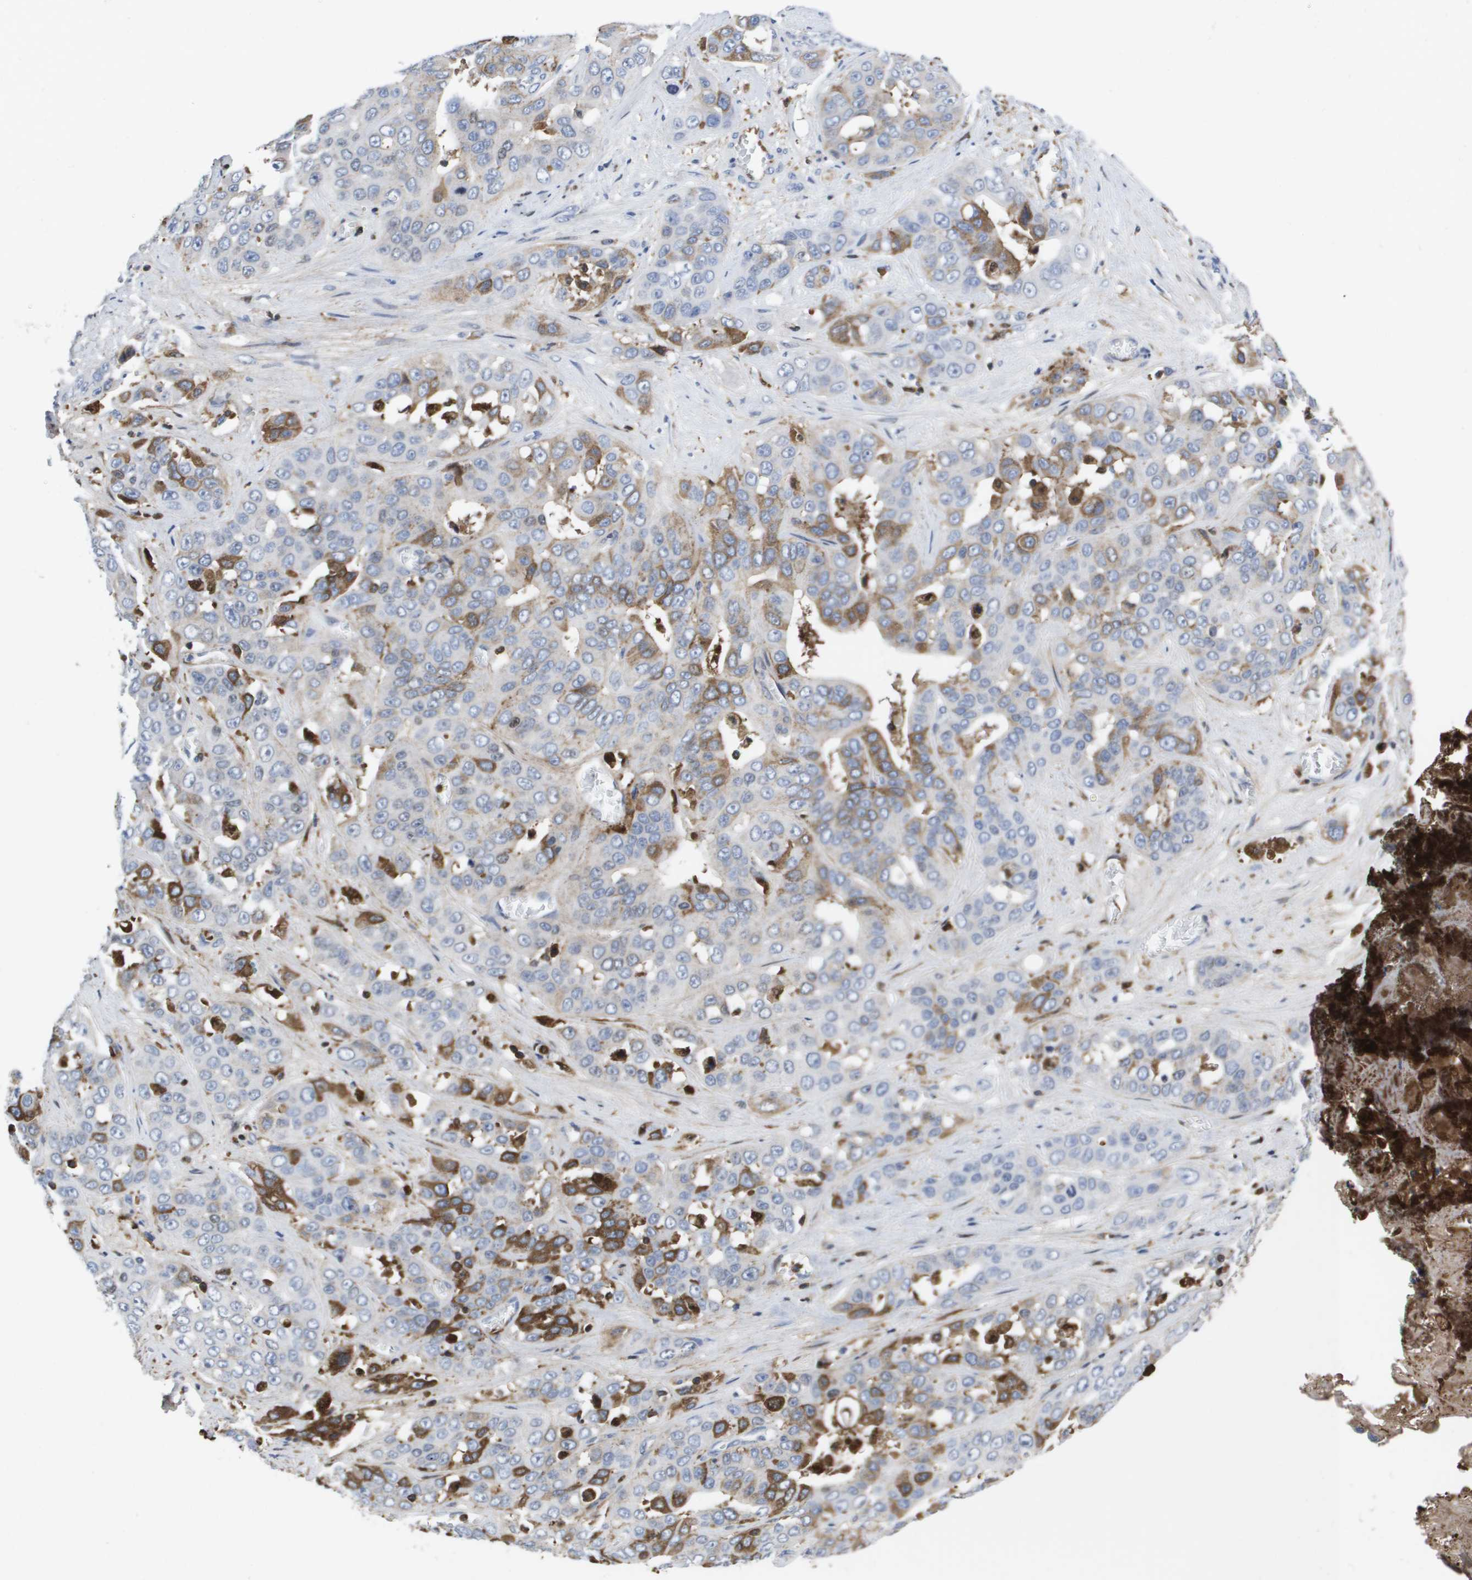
{"staining": {"intensity": "moderate", "quantity": "25%-75%", "location": "cytoplasmic/membranous"}, "tissue": "liver cancer", "cell_type": "Tumor cells", "image_type": "cancer", "snomed": [{"axis": "morphology", "description": "Cholangiocarcinoma"}, {"axis": "topography", "description": "Liver"}], "caption": "Liver cholangiocarcinoma tissue exhibits moderate cytoplasmic/membranous positivity in about 25%-75% of tumor cells, visualized by immunohistochemistry. (DAB IHC with brightfield microscopy, high magnification).", "gene": "SERPINC1", "patient": {"sex": "female", "age": 52}}